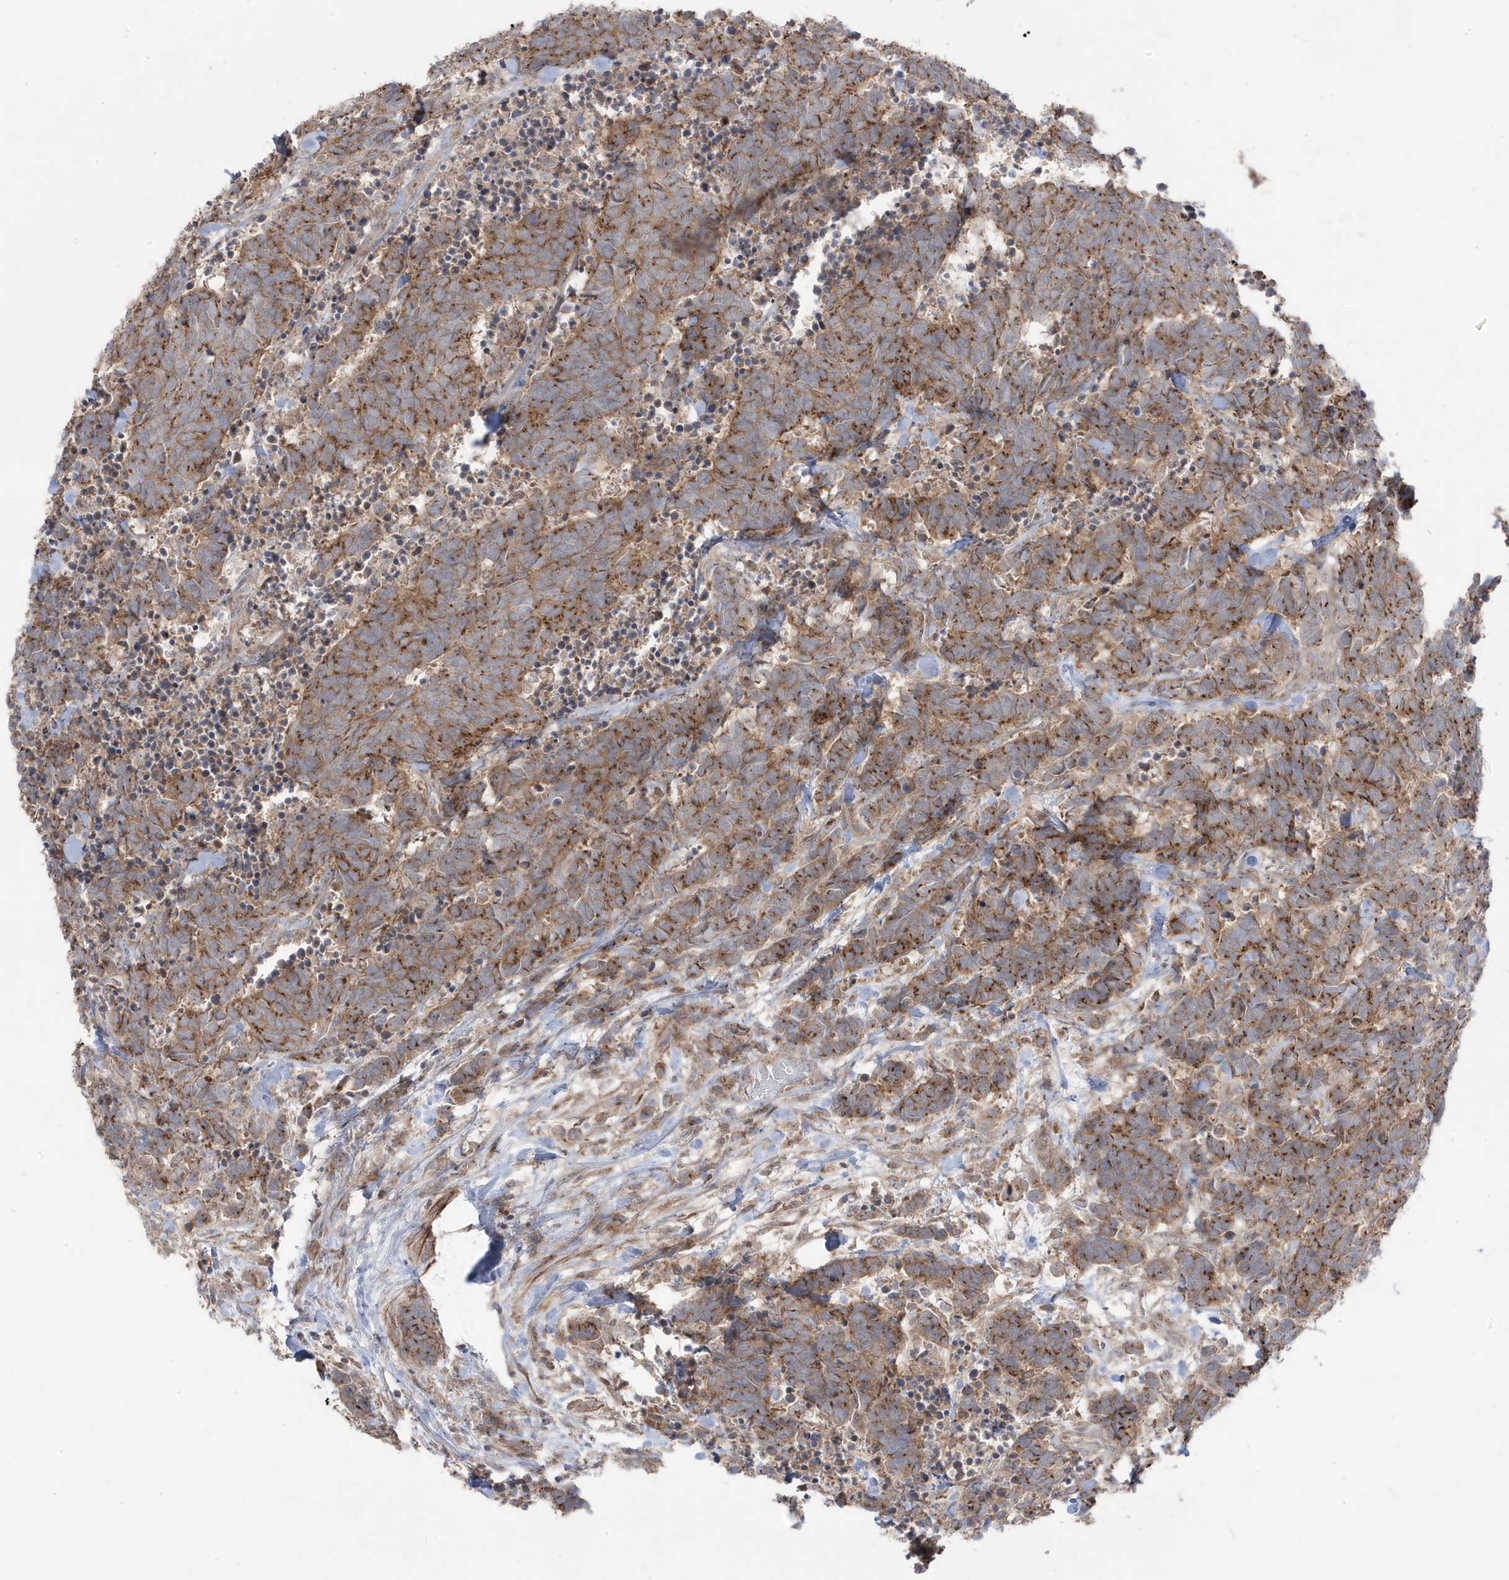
{"staining": {"intensity": "strong", "quantity": "25%-75%", "location": "cytoplasmic/membranous"}, "tissue": "carcinoid", "cell_type": "Tumor cells", "image_type": "cancer", "snomed": [{"axis": "morphology", "description": "Carcinoma, NOS"}, {"axis": "morphology", "description": "Carcinoid, malignant, NOS"}, {"axis": "topography", "description": "Urinary bladder"}], "caption": "Protein staining of carcinoma tissue exhibits strong cytoplasmic/membranous positivity in about 25%-75% of tumor cells.", "gene": "CETN3", "patient": {"sex": "male", "age": 57}}